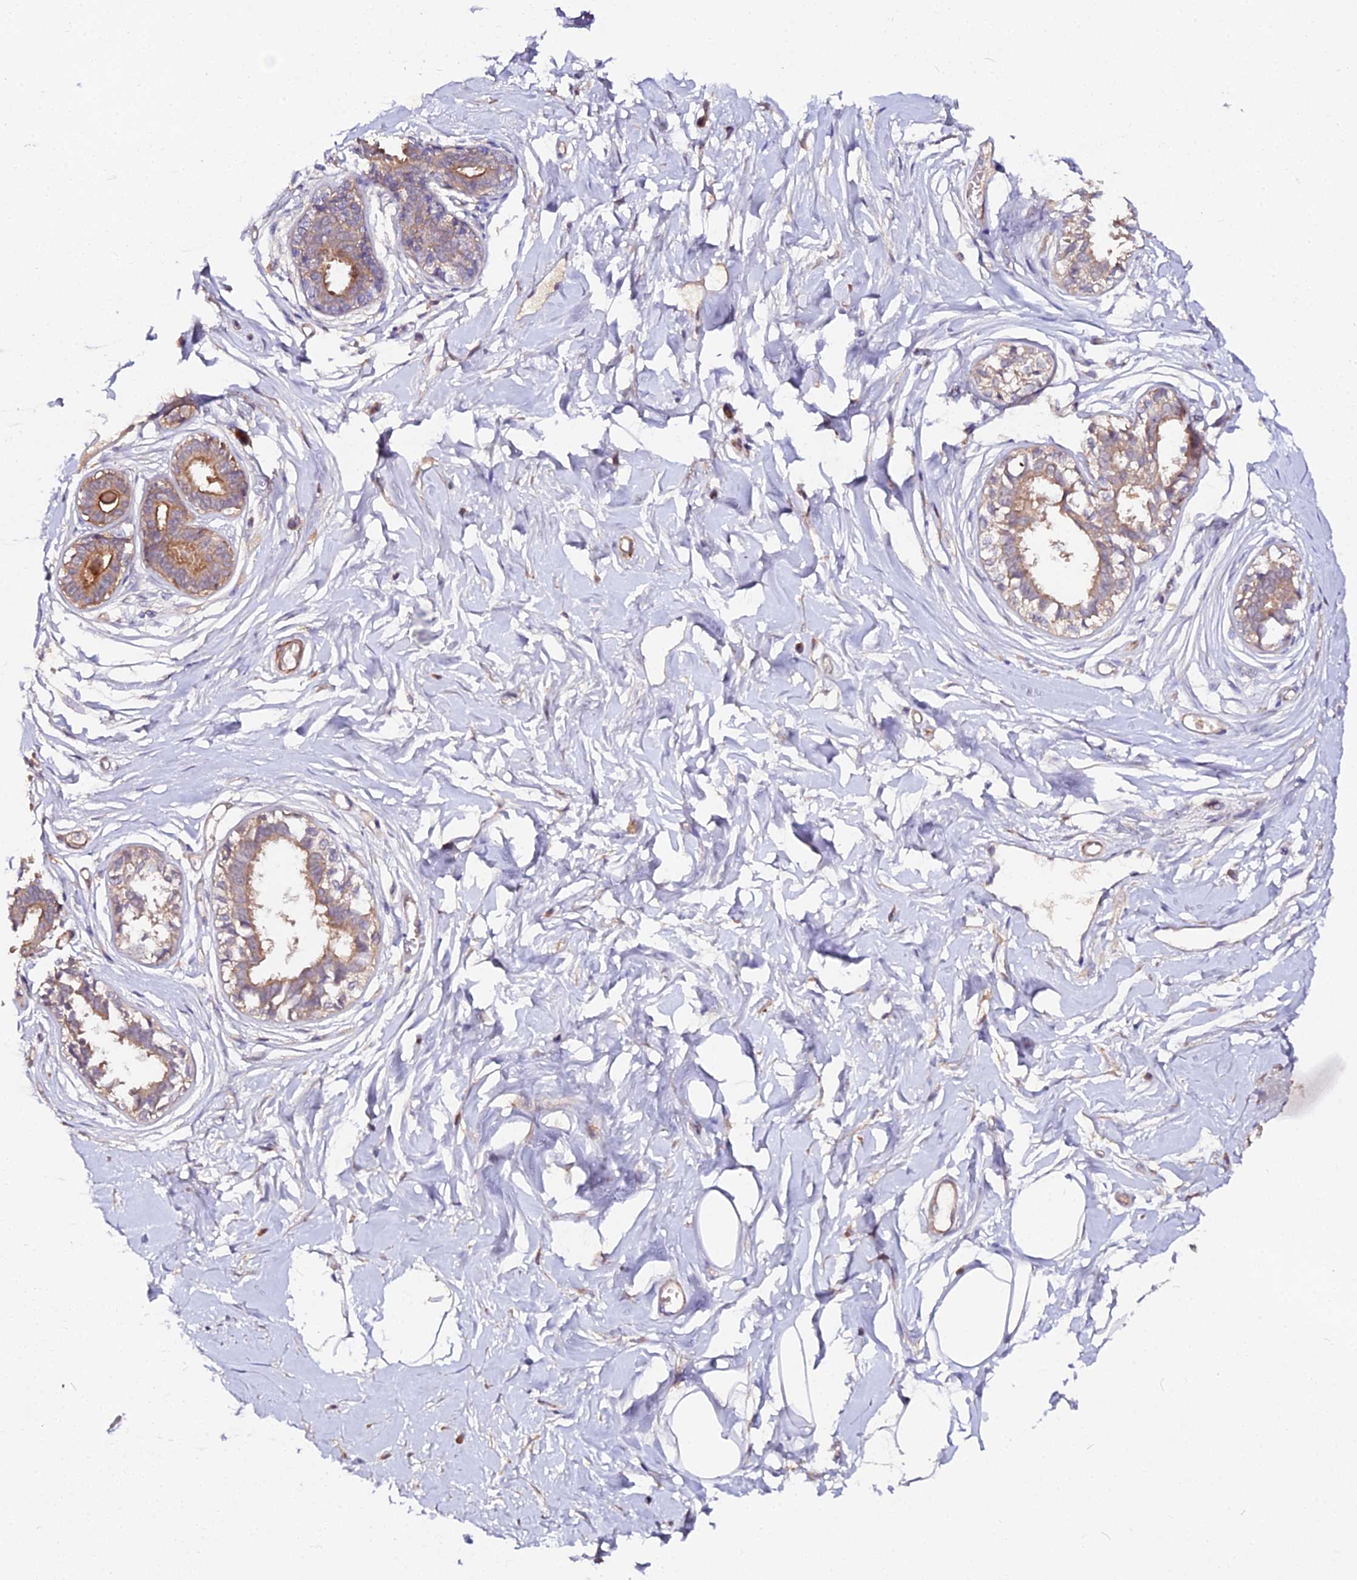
{"staining": {"intensity": "moderate", "quantity": "<25%", "location": "cytoplasmic/membranous"}, "tissue": "breast", "cell_type": "Adipocytes", "image_type": "normal", "snomed": [{"axis": "morphology", "description": "Normal tissue, NOS"}, {"axis": "topography", "description": "Breast"}], "caption": "Brown immunohistochemical staining in normal breast reveals moderate cytoplasmic/membranous positivity in approximately <25% of adipocytes.", "gene": "TRIM26", "patient": {"sex": "female", "age": 45}}